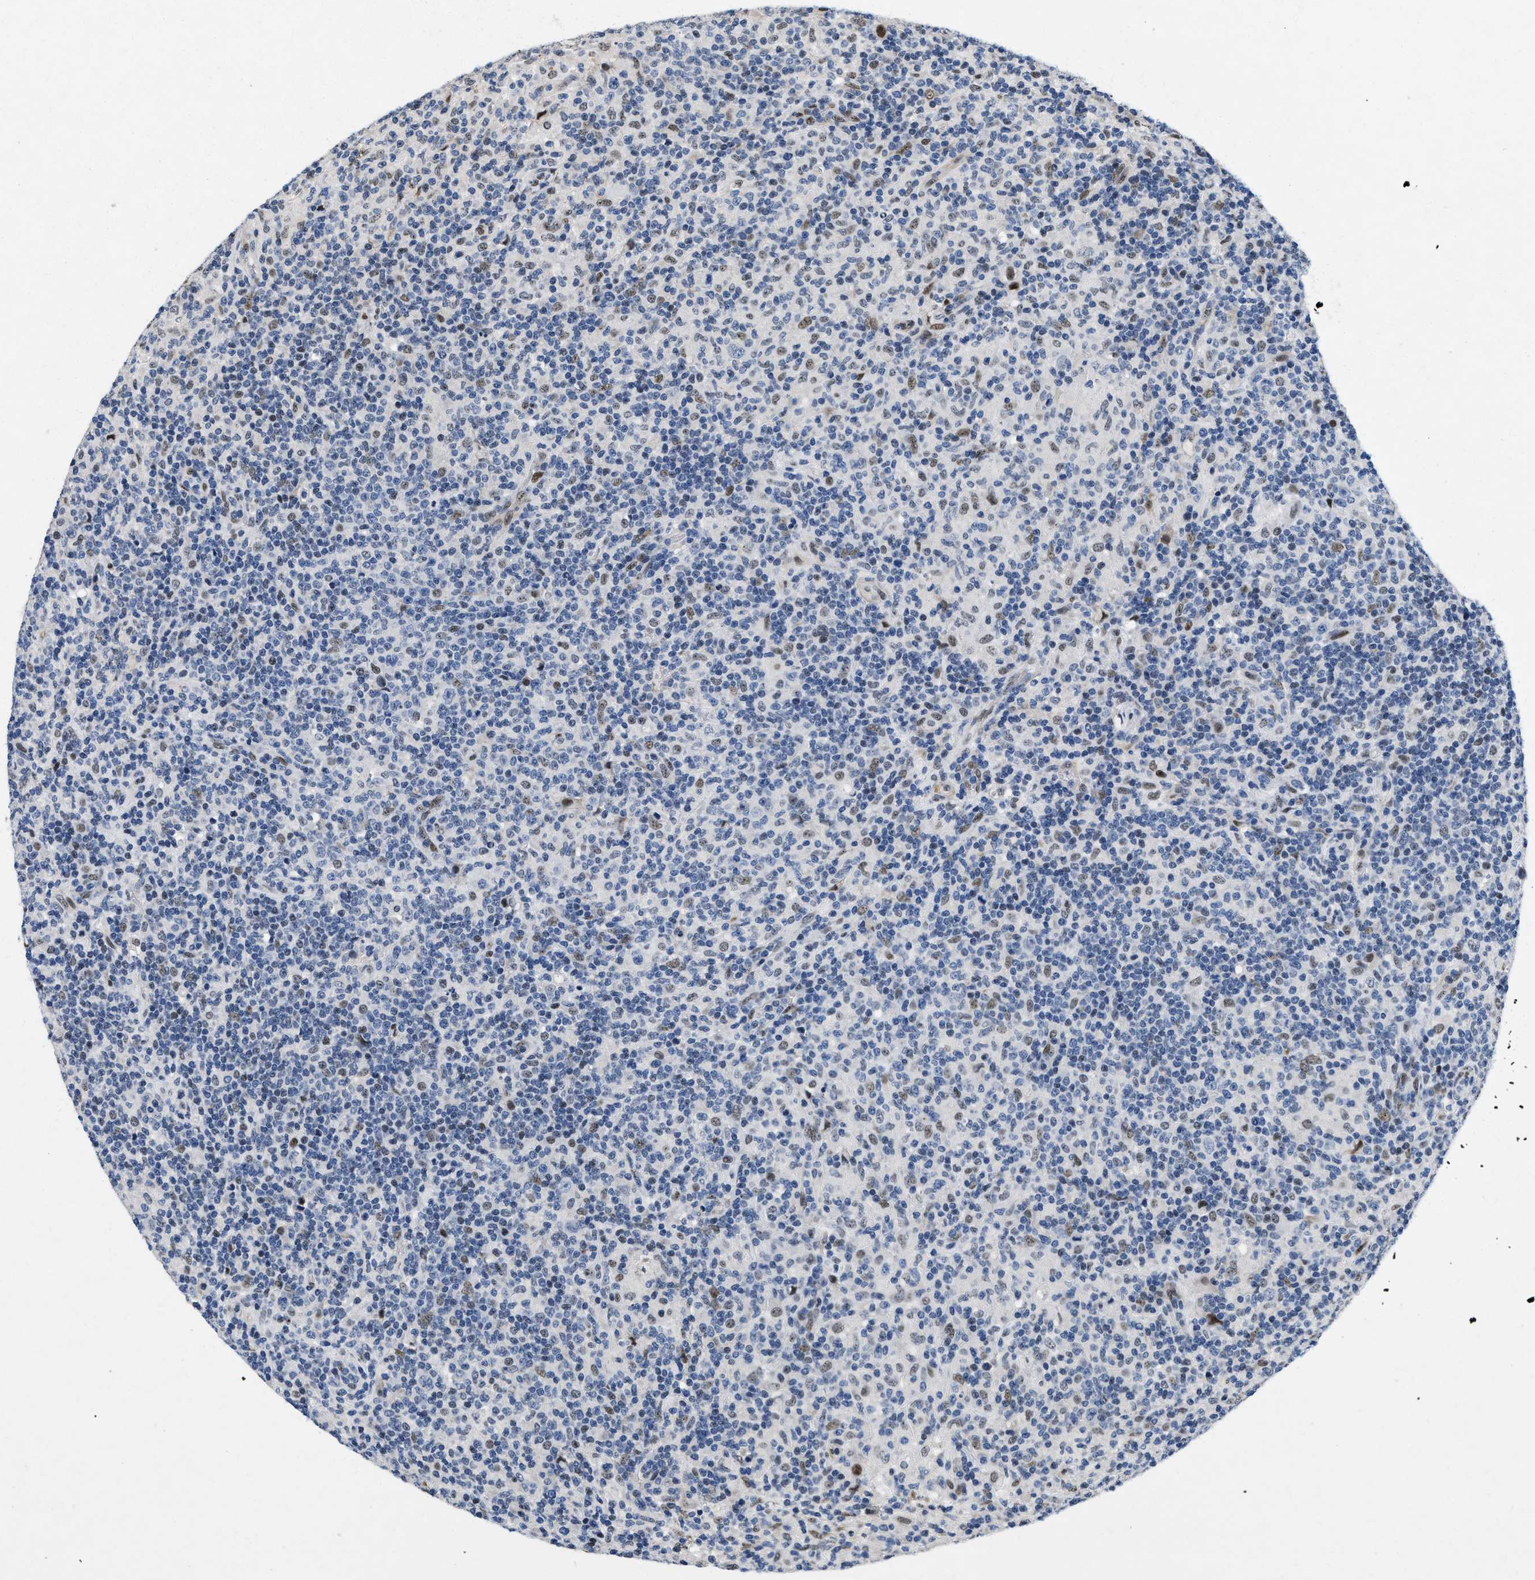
{"staining": {"intensity": "negative", "quantity": "none", "location": "none"}, "tissue": "lymphoma", "cell_type": "Tumor cells", "image_type": "cancer", "snomed": [{"axis": "morphology", "description": "Hodgkin's disease, NOS"}, {"axis": "topography", "description": "Lymph node"}], "caption": "Immunohistochemical staining of human Hodgkin's disease displays no significant staining in tumor cells.", "gene": "VIP", "patient": {"sex": "male", "age": 70}}